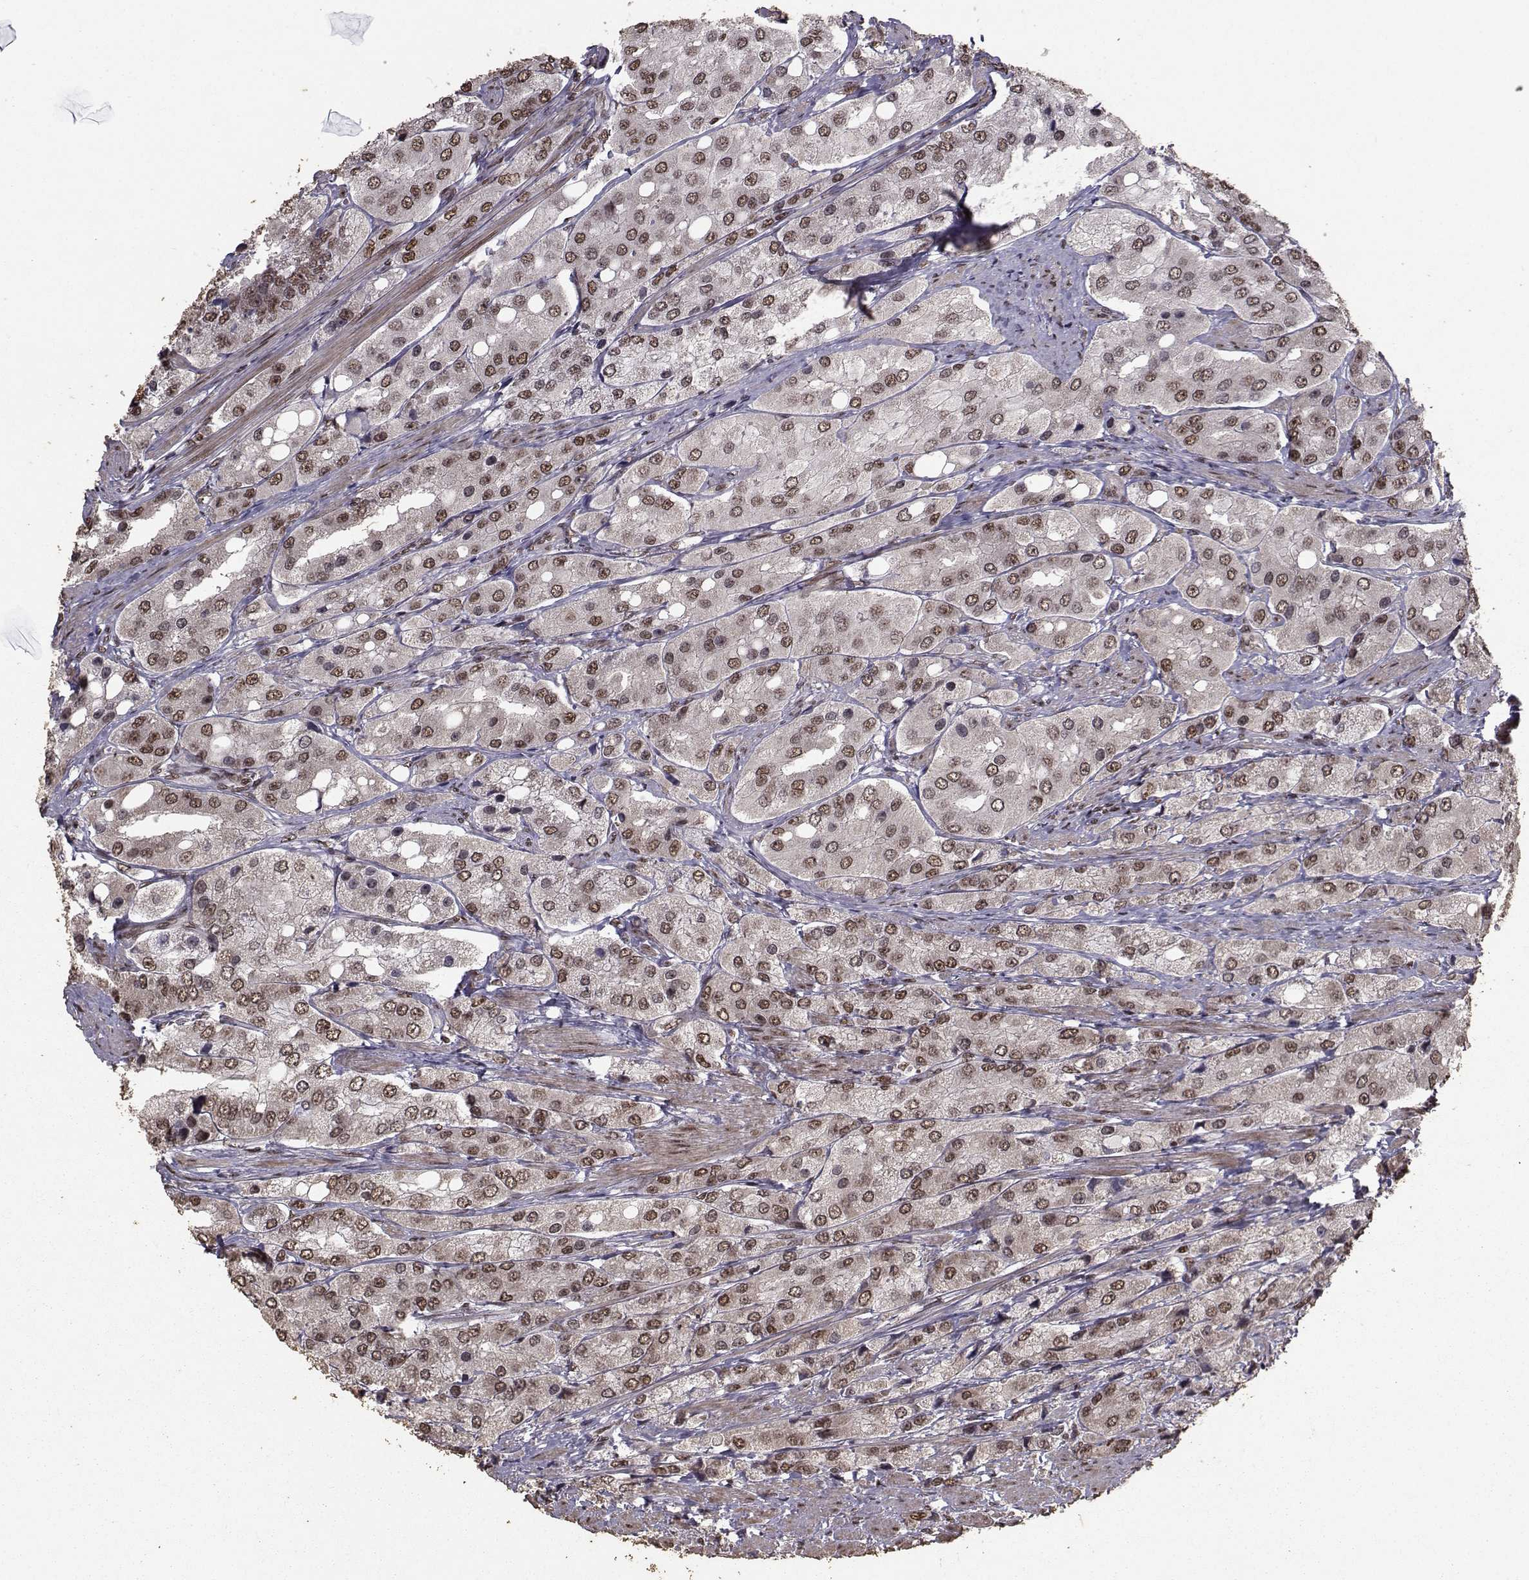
{"staining": {"intensity": "strong", "quantity": ">75%", "location": "cytoplasmic/membranous,nuclear"}, "tissue": "prostate cancer", "cell_type": "Tumor cells", "image_type": "cancer", "snomed": [{"axis": "morphology", "description": "Adenocarcinoma, Low grade"}, {"axis": "topography", "description": "Prostate"}], "caption": "Immunohistochemistry (IHC) staining of prostate low-grade adenocarcinoma, which displays high levels of strong cytoplasmic/membranous and nuclear positivity in about >75% of tumor cells indicating strong cytoplasmic/membranous and nuclear protein expression. The staining was performed using DAB (3,3'-diaminobenzidine) (brown) for protein detection and nuclei were counterstained in hematoxylin (blue).", "gene": "SF1", "patient": {"sex": "male", "age": 69}}